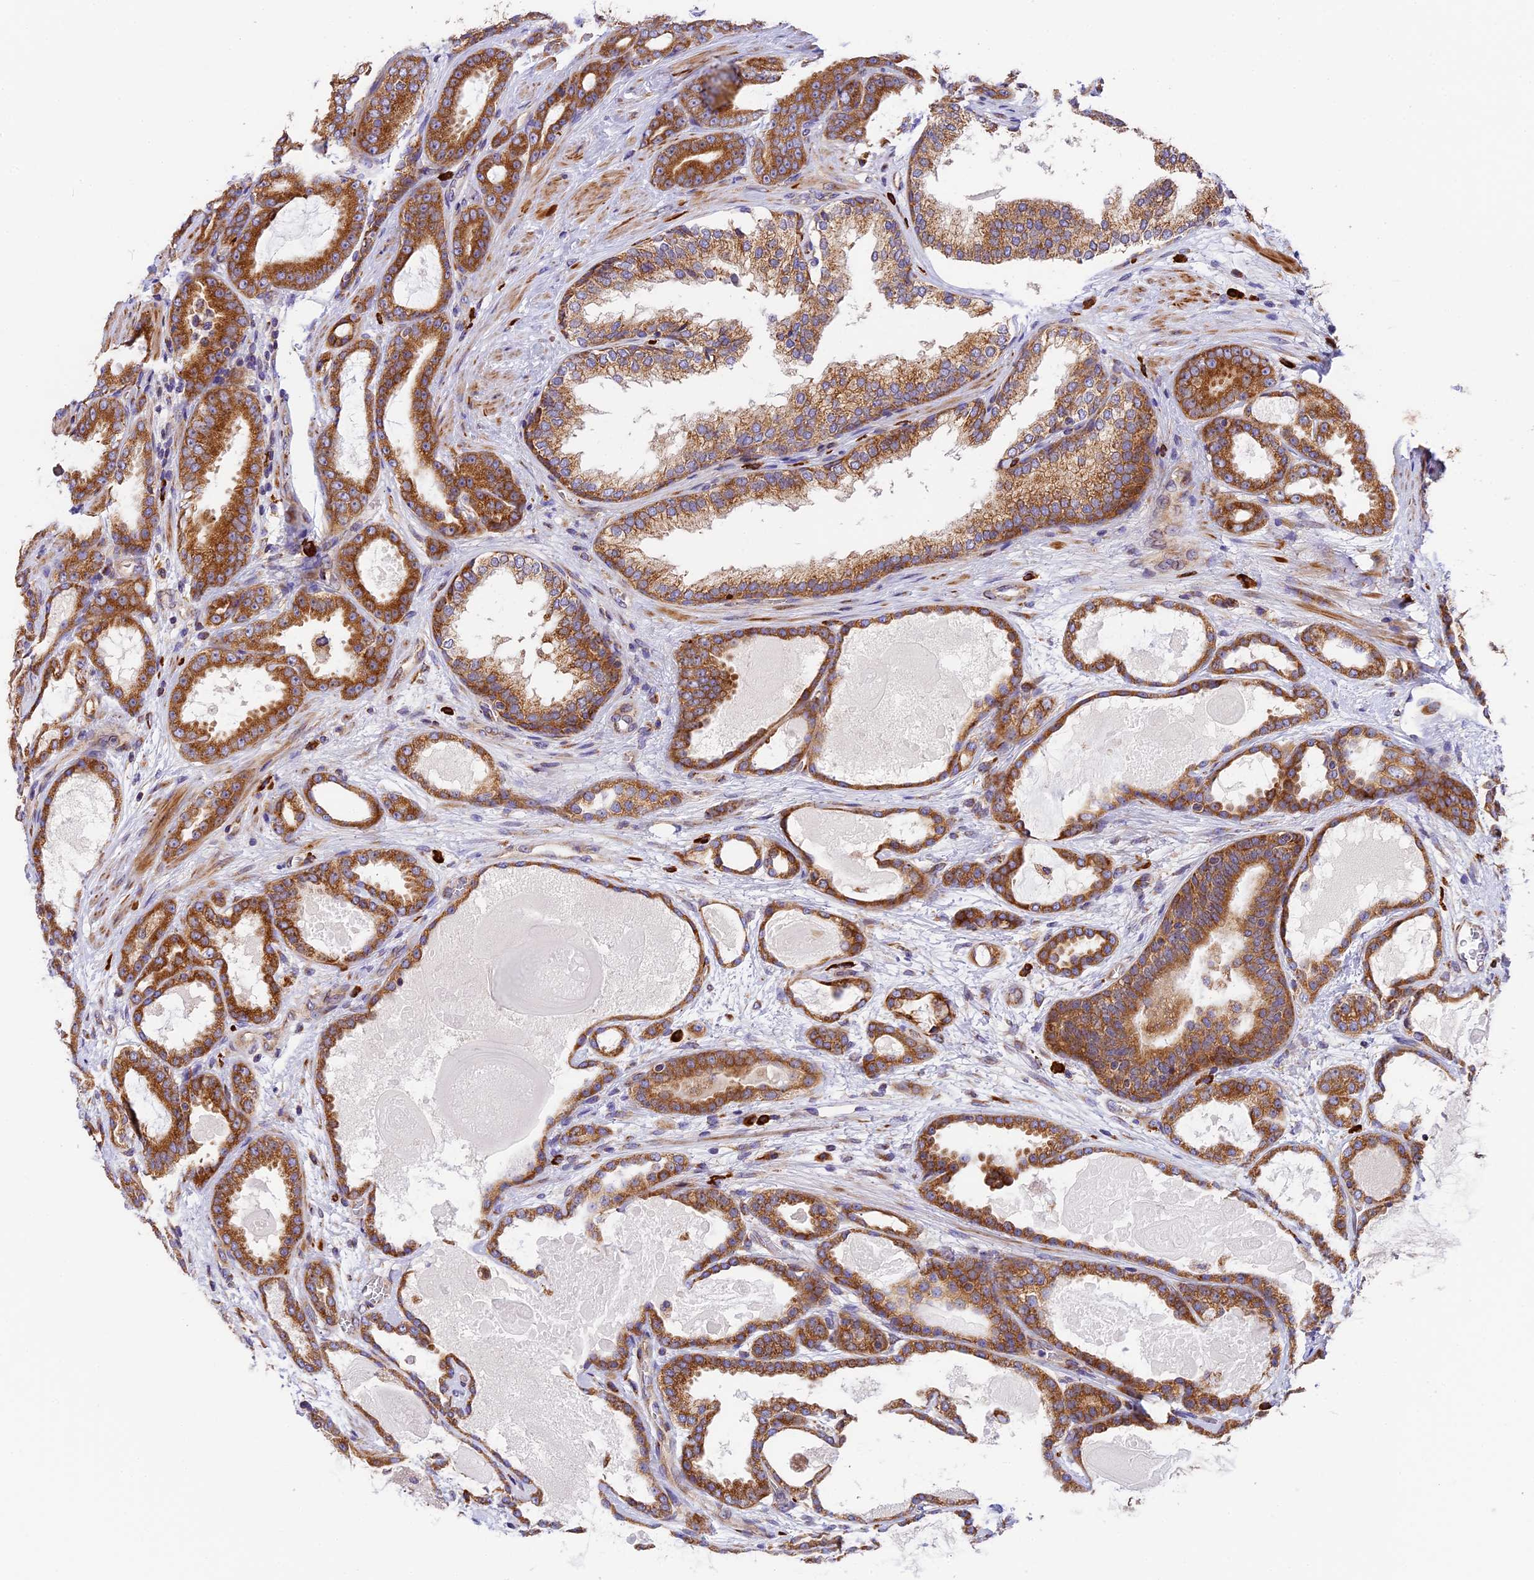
{"staining": {"intensity": "strong", "quantity": ">75%", "location": "cytoplasmic/membranous"}, "tissue": "prostate cancer", "cell_type": "Tumor cells", "image_type": "cancer", "snomed": [{"axis": "morphology", "description": "Adenocarcinoma, High grade"}, {"axis": "topography", "description": "Prostate"}], "caption": "The immunohistochemical stain shows strong cytoplasmic/membranous staining in tumor cells of high-grade adenocarcinoma (prostate) tissue.", "gene": "MRAS", "patient": {"sex": "male", "age": 60}}